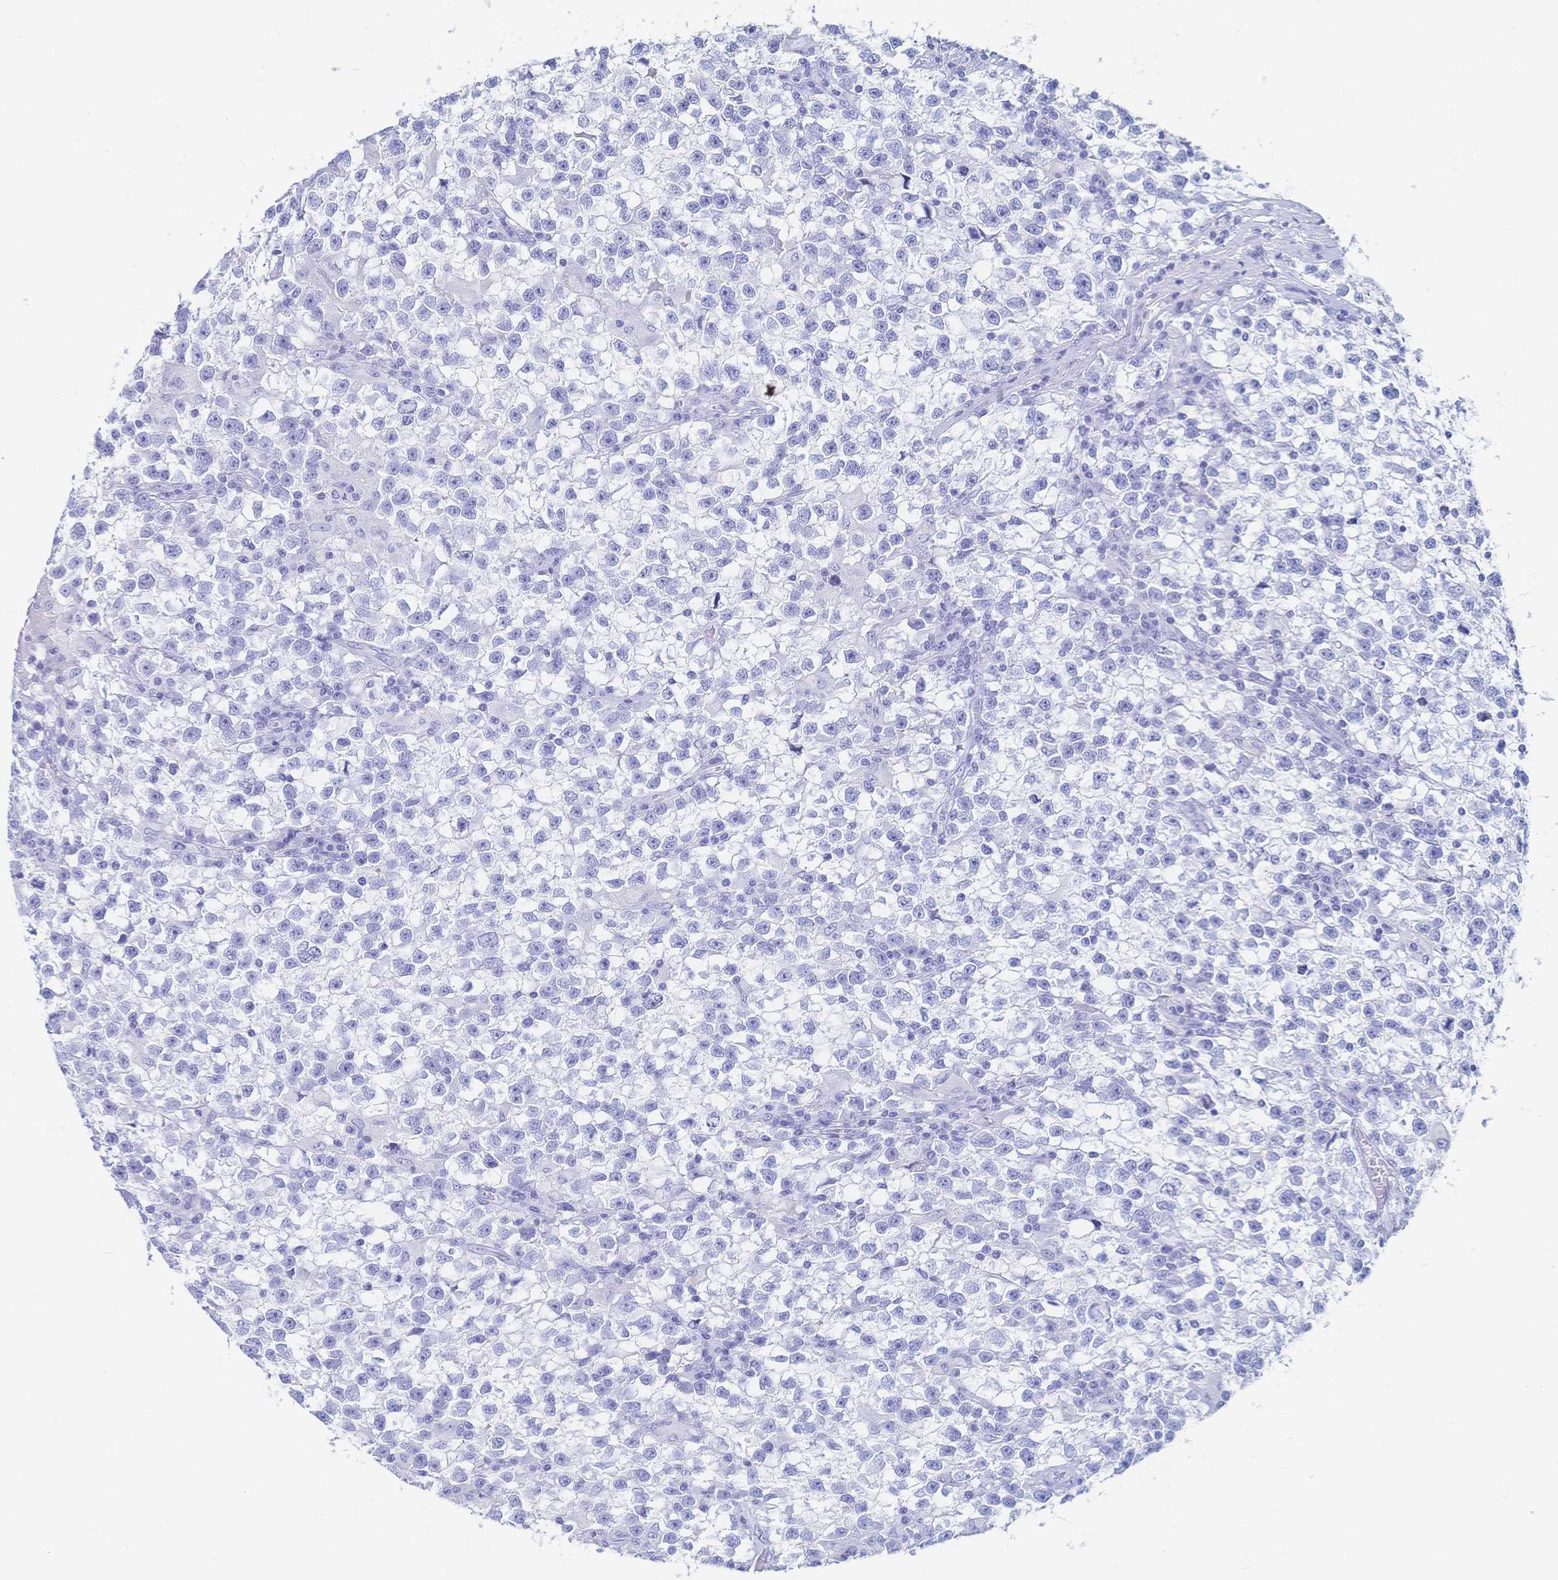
{"staining": {"intensity": "negative", "quantity": "none", "location": "none"}, "tissue": "testis cancer", "cell_type": "Tumor cells", "image_type": "cancer", "snomed": [{"axis": "morphology", "description": "Seminoma, NOS"}, {"axis": "topography", "description": "Testis"}], "caption": "Testis cancer stained for a protein using immunohistochemistry shows no expression tumor cells.", "gene": "IL2RB", "patient": {"sex": "male", "age": 31}}